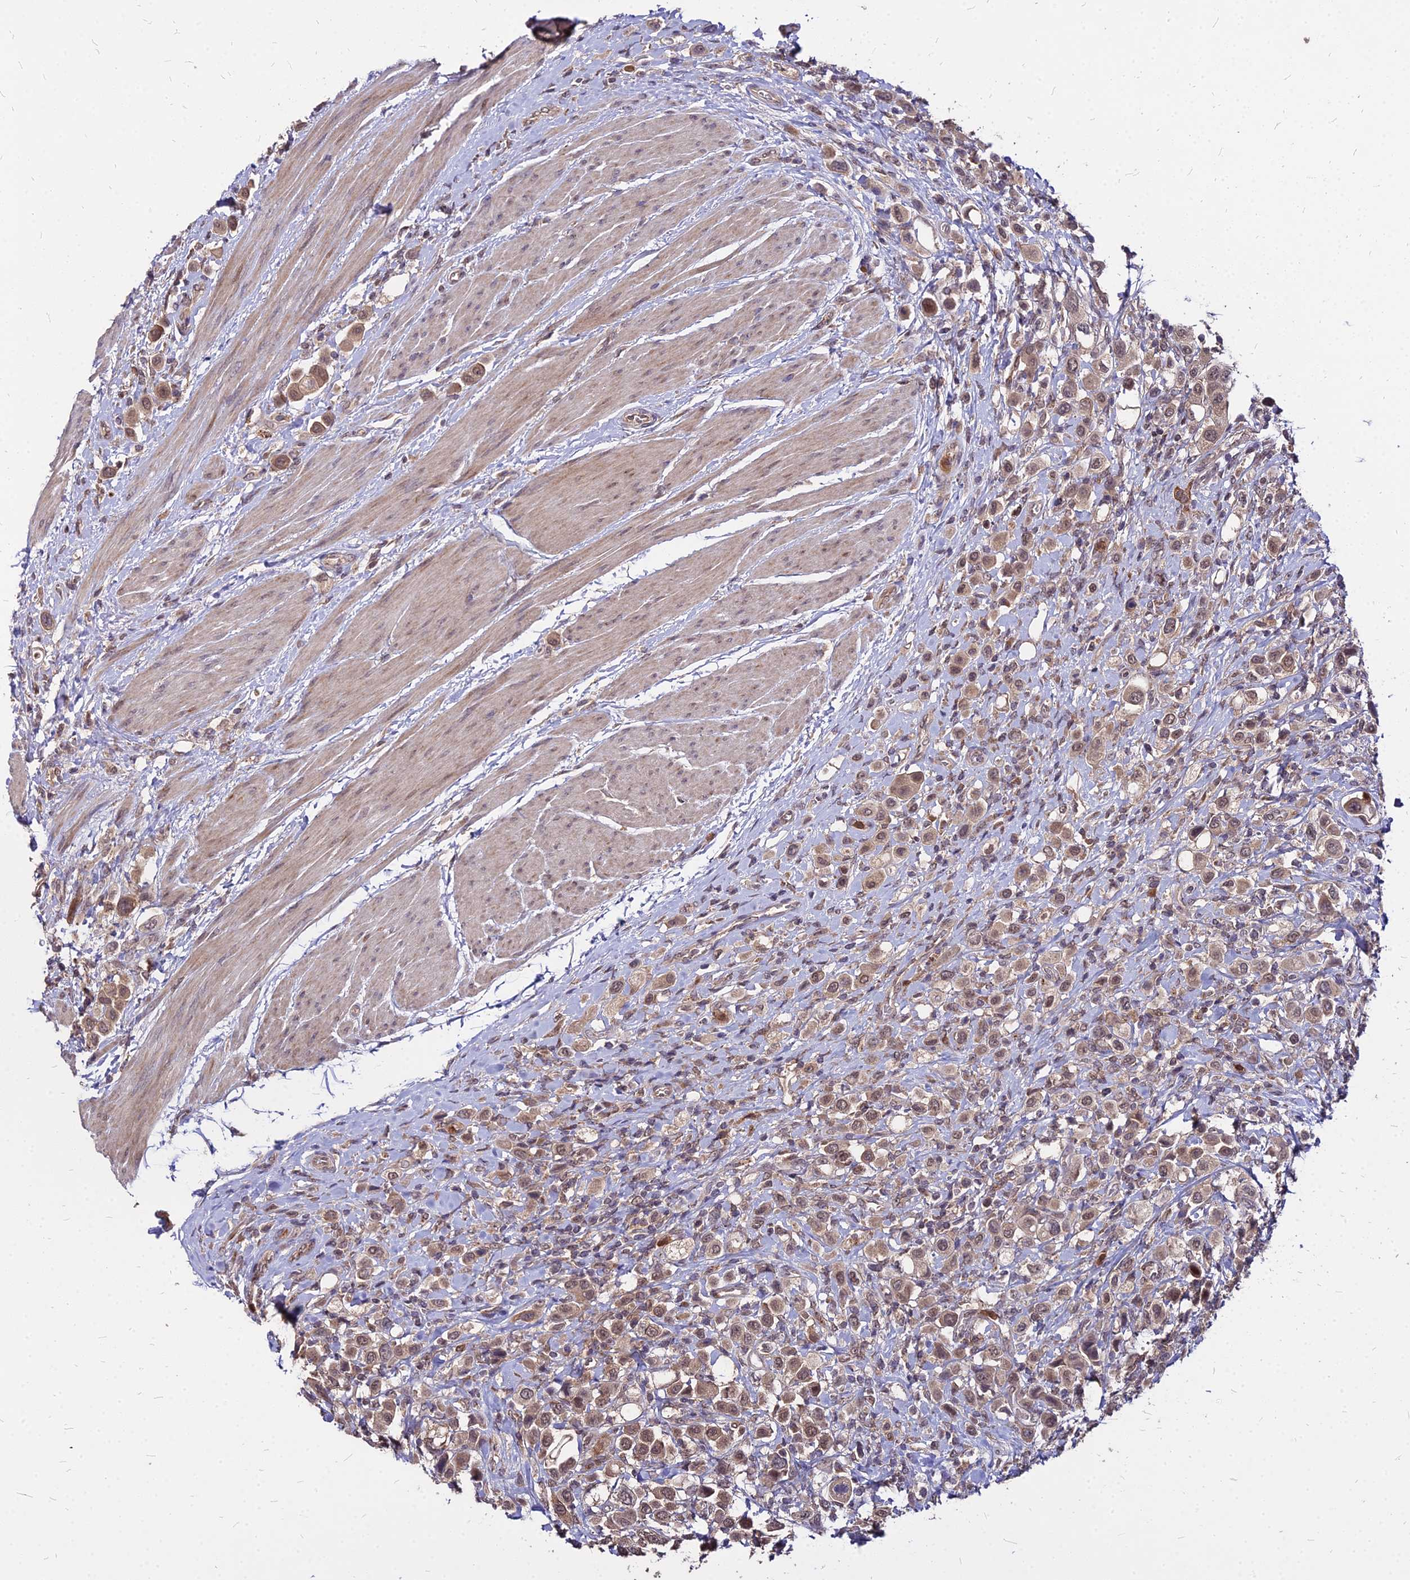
{"staining": {"intensity": "moderate", "quantity": ">75%", "location": "cytoplasmic/membranous,nuclear"}, "tissue": "urothelial cancer", "cell_type": "Tumor cells", "image_type": "cancer", "snomed": [{"axis": "morphology", "description": "Urothelial carcinoma, High grade"}, {"axis": "topography", "description": "Urinary bladder"}], "caption": "The immunohistochemical stain shows moderate cytoplasmic/membranous and nuclear staining in tumor cells of urothelial carcinoma (high-grade) tissue. The protein of interest is stained brown, and the nuclei are stained in blue (DAB (3,3'-diaminobenzidine) IHC with brightfield microscopy, high magnification).", "gene": "APBA3", "patient": {"sex": "male", "age": 50}}